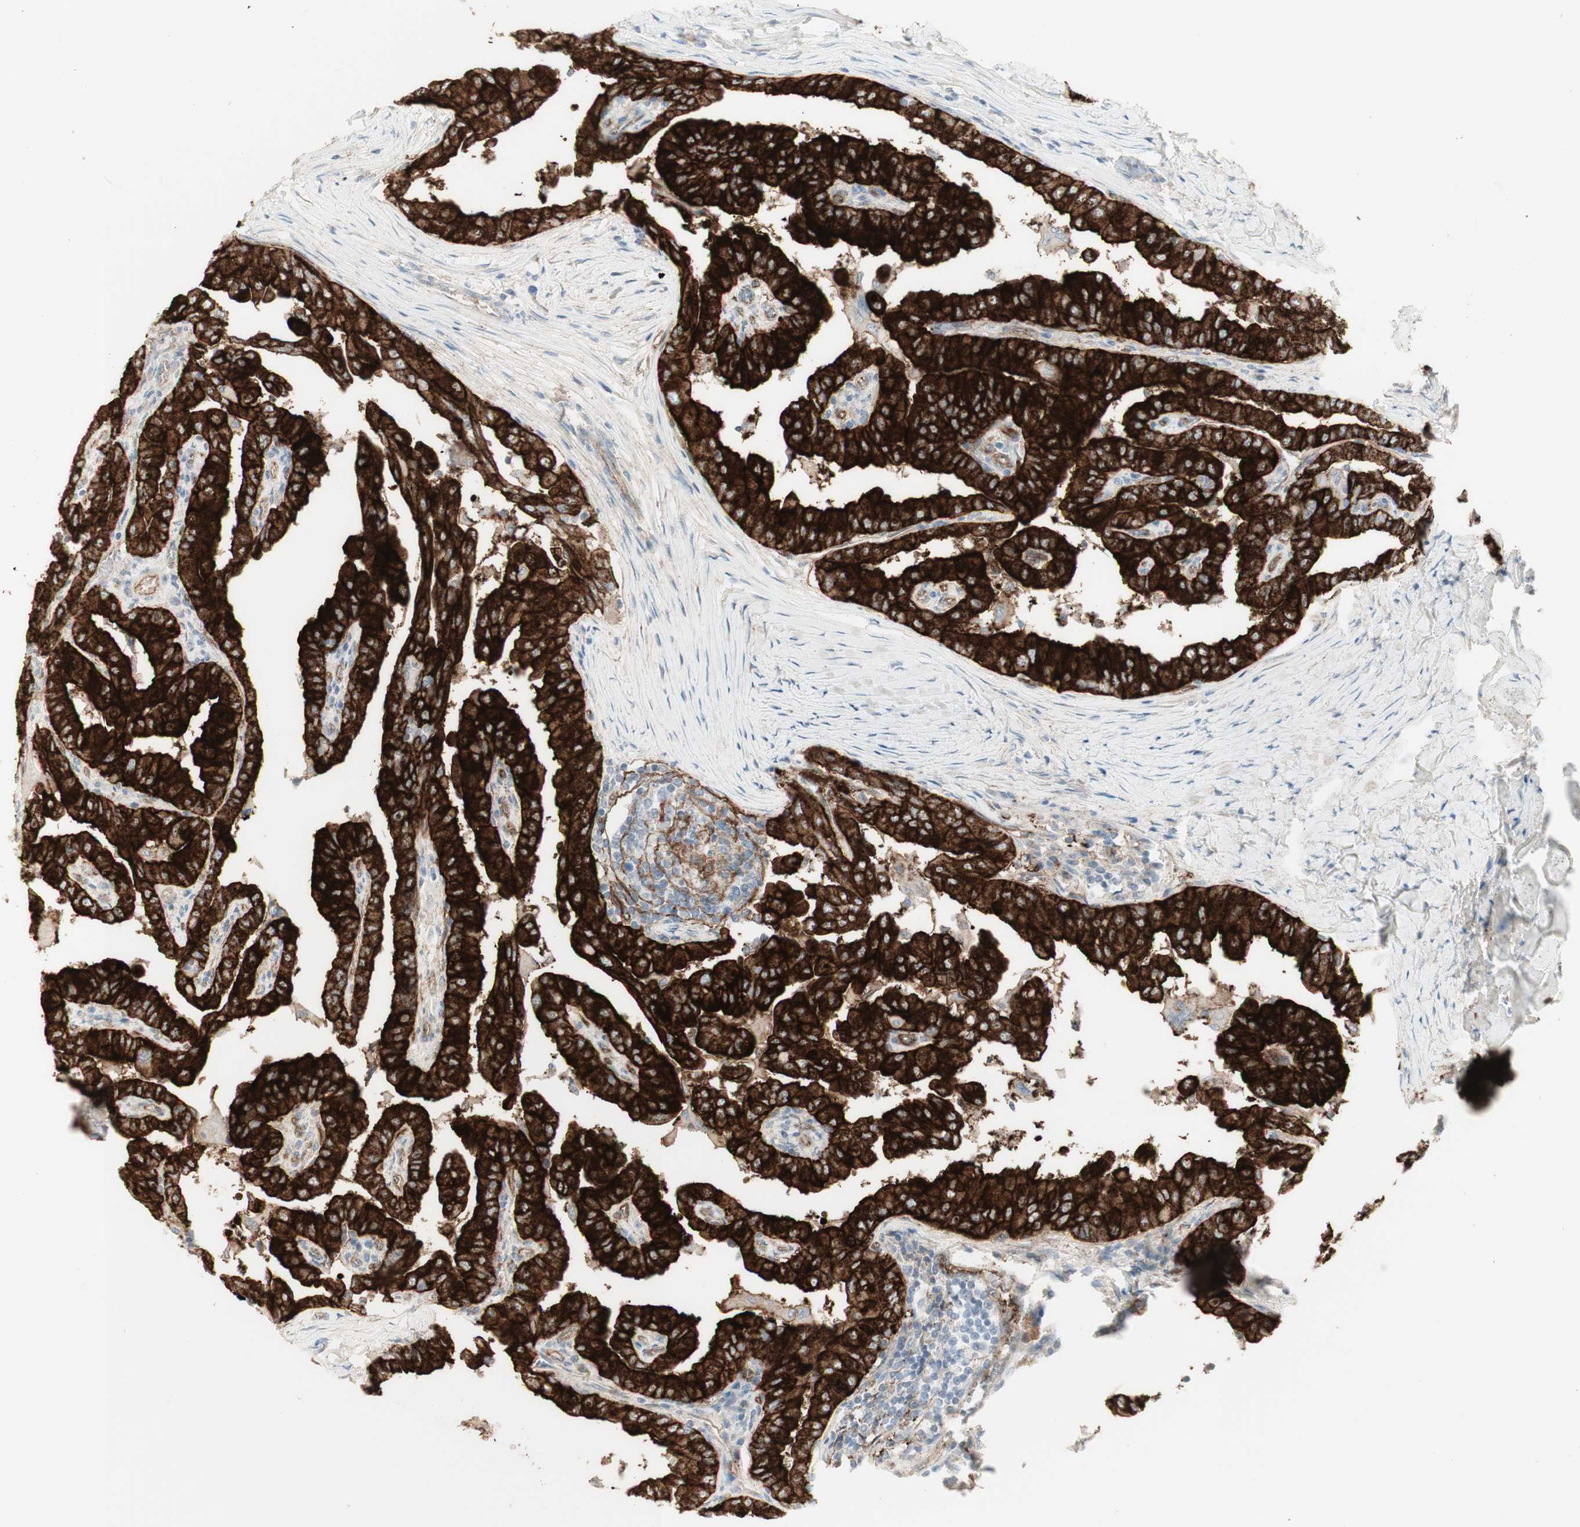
{"staining": {"intensity": "strong", "quantity": ">75%", "location": "cytoplasmic/membranous"}, "tissue": "thyroid cancer", "cell_type": "Tumor cells", "image_type": "cancer", "snomed": [{"axis": "morphology", "description": "Papillary adenocarcinoma, NOS"}, {"axis": "topography", "description": "Thyroid gland"}], "caption": "Immunohistochemistry of thyroid papillary adenocarcinoma exhibits high levels of strong cytoplasmic/membranous positivity in about >75% of tumor cells. (DAB (3,3'-diaminobenzidine) = brown stain, brightfield microscopy at high magnification).", "gene": "MYO6", "patient": {"sex": "male", "age": 33}}